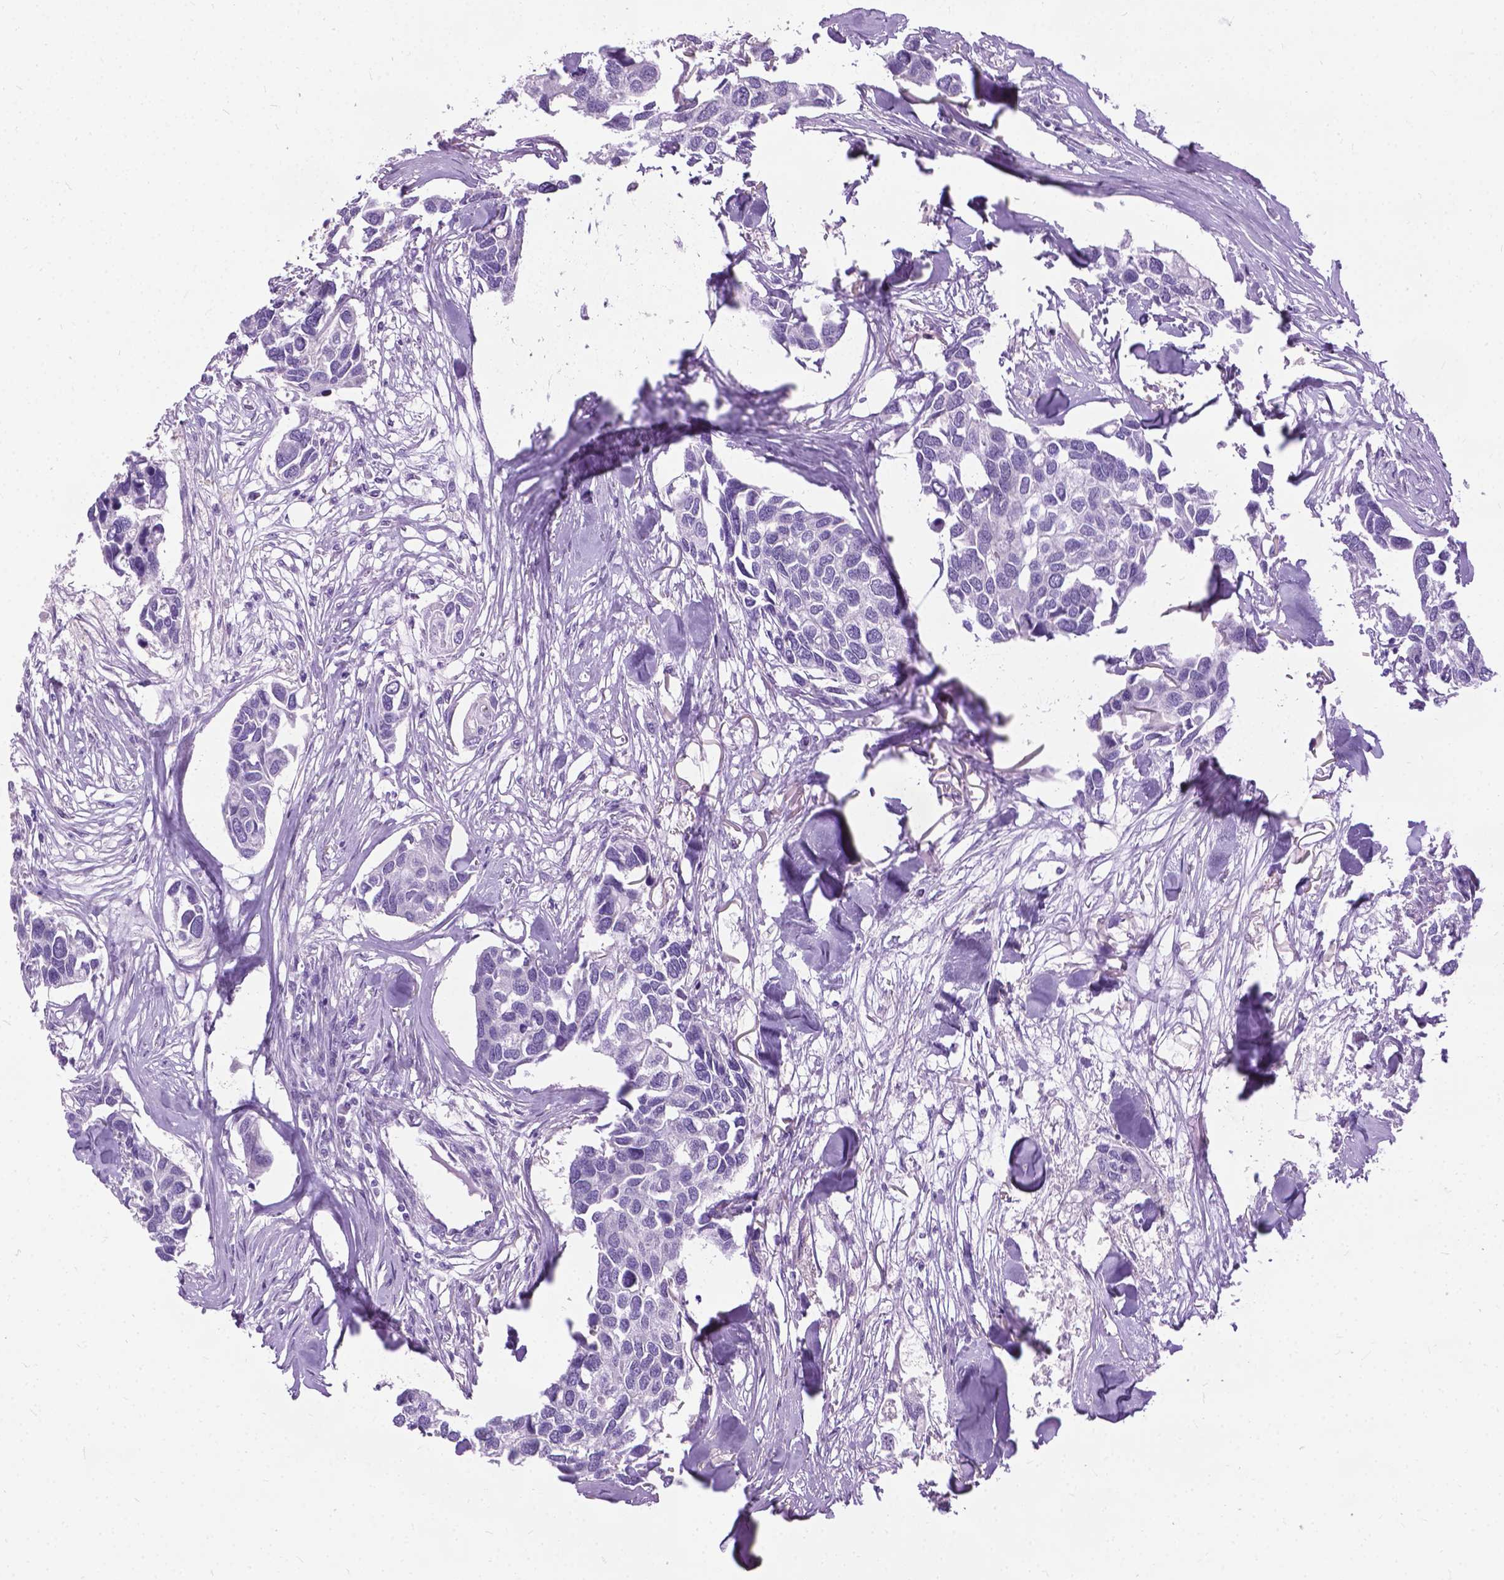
{"staining": {"intensity": "negative", "quantity": "none", "location": "none"}, "tissue": "breast cancer", "cell_type": "Tumor cells", "image_type": "cancer", "snomed": [{"axis": "morphology", "description": "Duct carcinoma"}, {"axis": "topography", "description": "Breast"}], "caption": "High power microscopy micrograph of an immunohistochemistry photomicrograph of intraductal carcinoma (breast), revealing no significant staining in tumor cells. (DAB immunohistochemistry visualized using brightfield microscopy, high magnification).", "gene": "PROB1", "patient": {"sex": "female", "age": 83}}